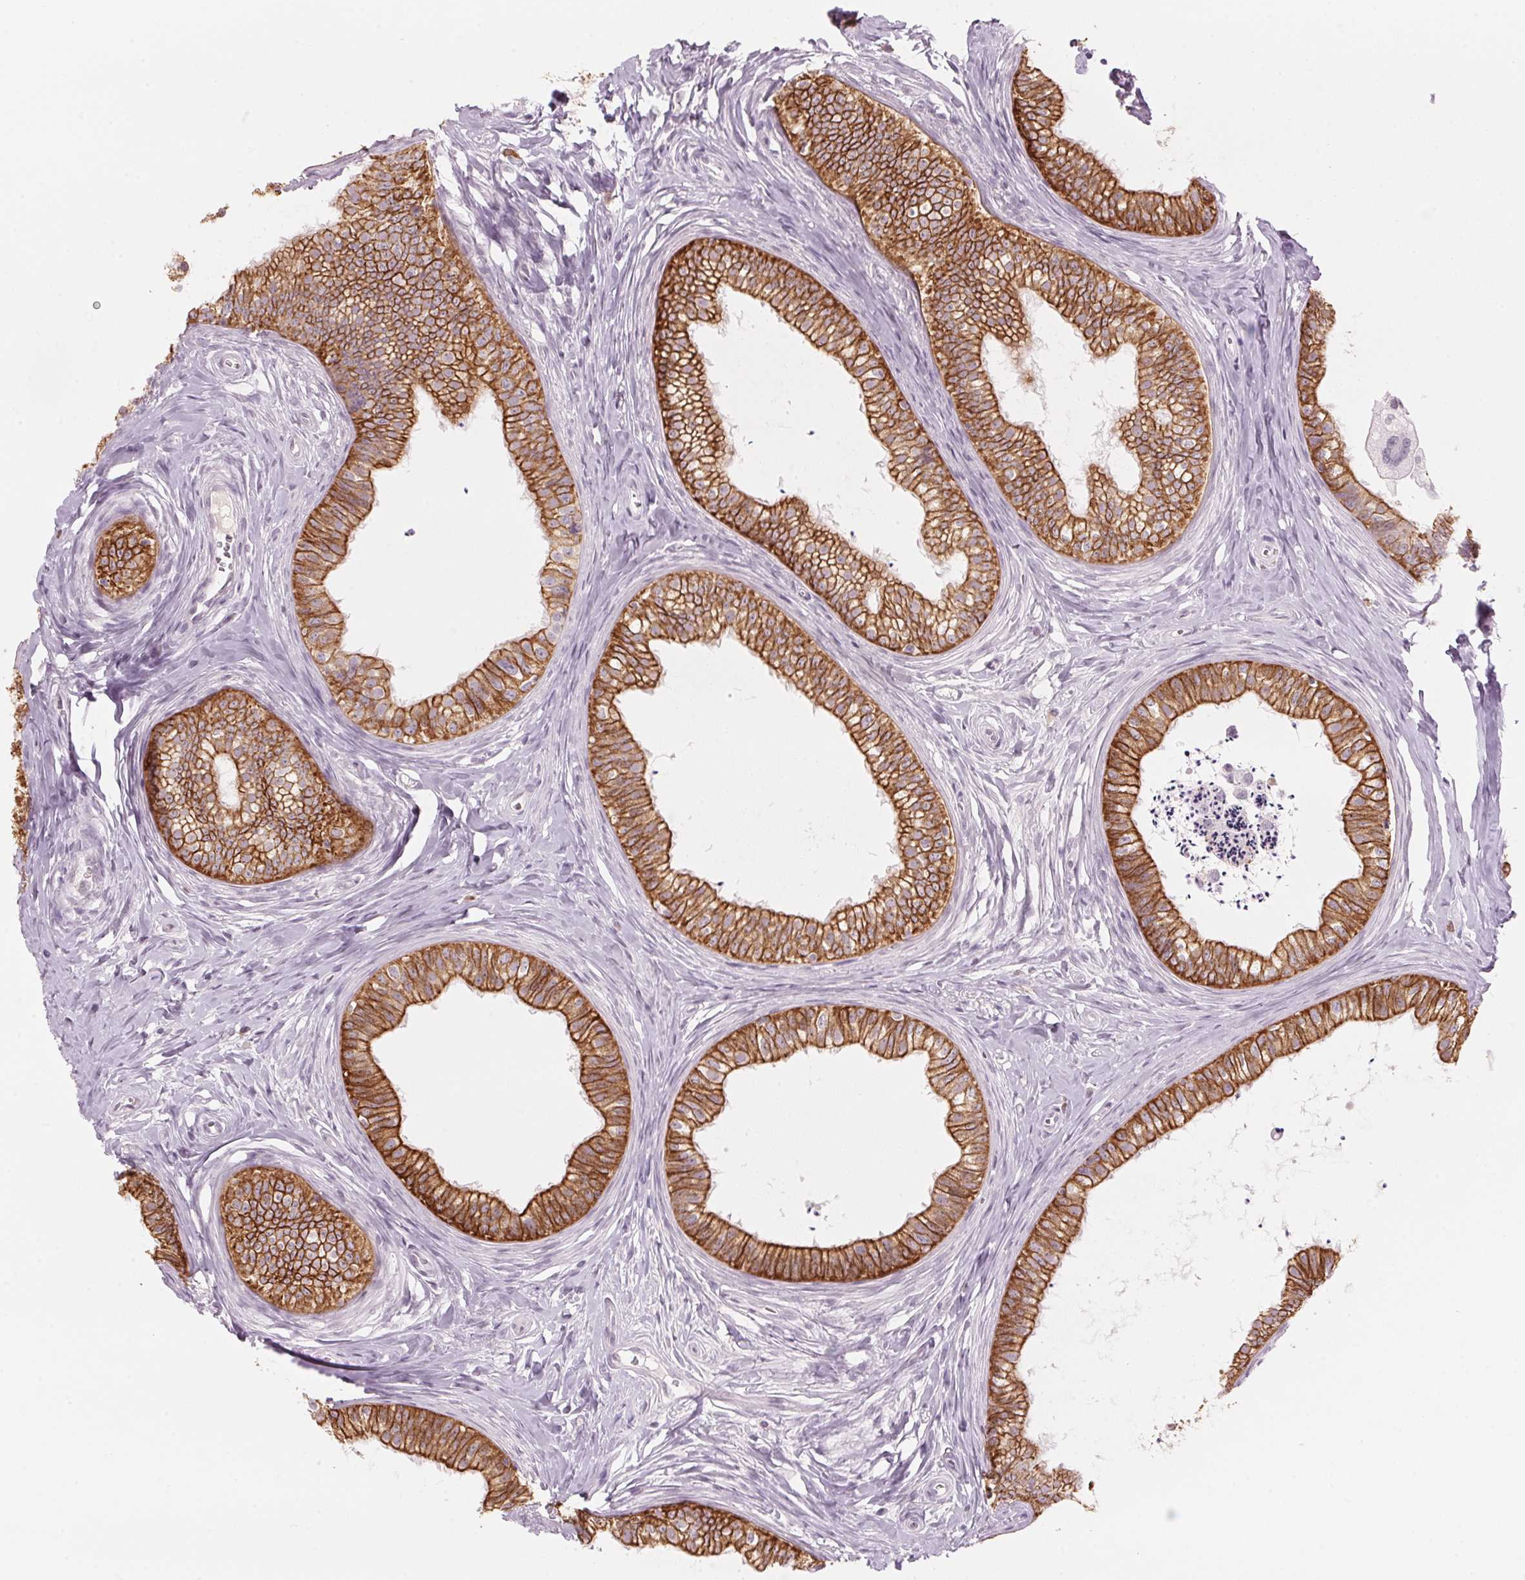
{"staining": {"intensity": "strong", "quantity": "25%-75%", "location": "cytoplasmic/membranous"}, "tissue": "epididymis", "cell_type": "Glandular cells", "image_type": "normal", "snomed": [{"axis": "morphology", "description": "Normal tissue, NOS"}, {"axis": "topography", "description": "Epididymis"}], "caption": "A brown stain highlights strong cytoplasmic/membranous staining of a protein in glandular cells of unremarkable epididymis. Using DAB (3,3'-diaminobenzidine) (brown) and hematoxylin (blue) stains, captured at high magnification using brightfield microscopy.", "gene": "SCTR", "patient": {"sex": "male", "age": 24}}